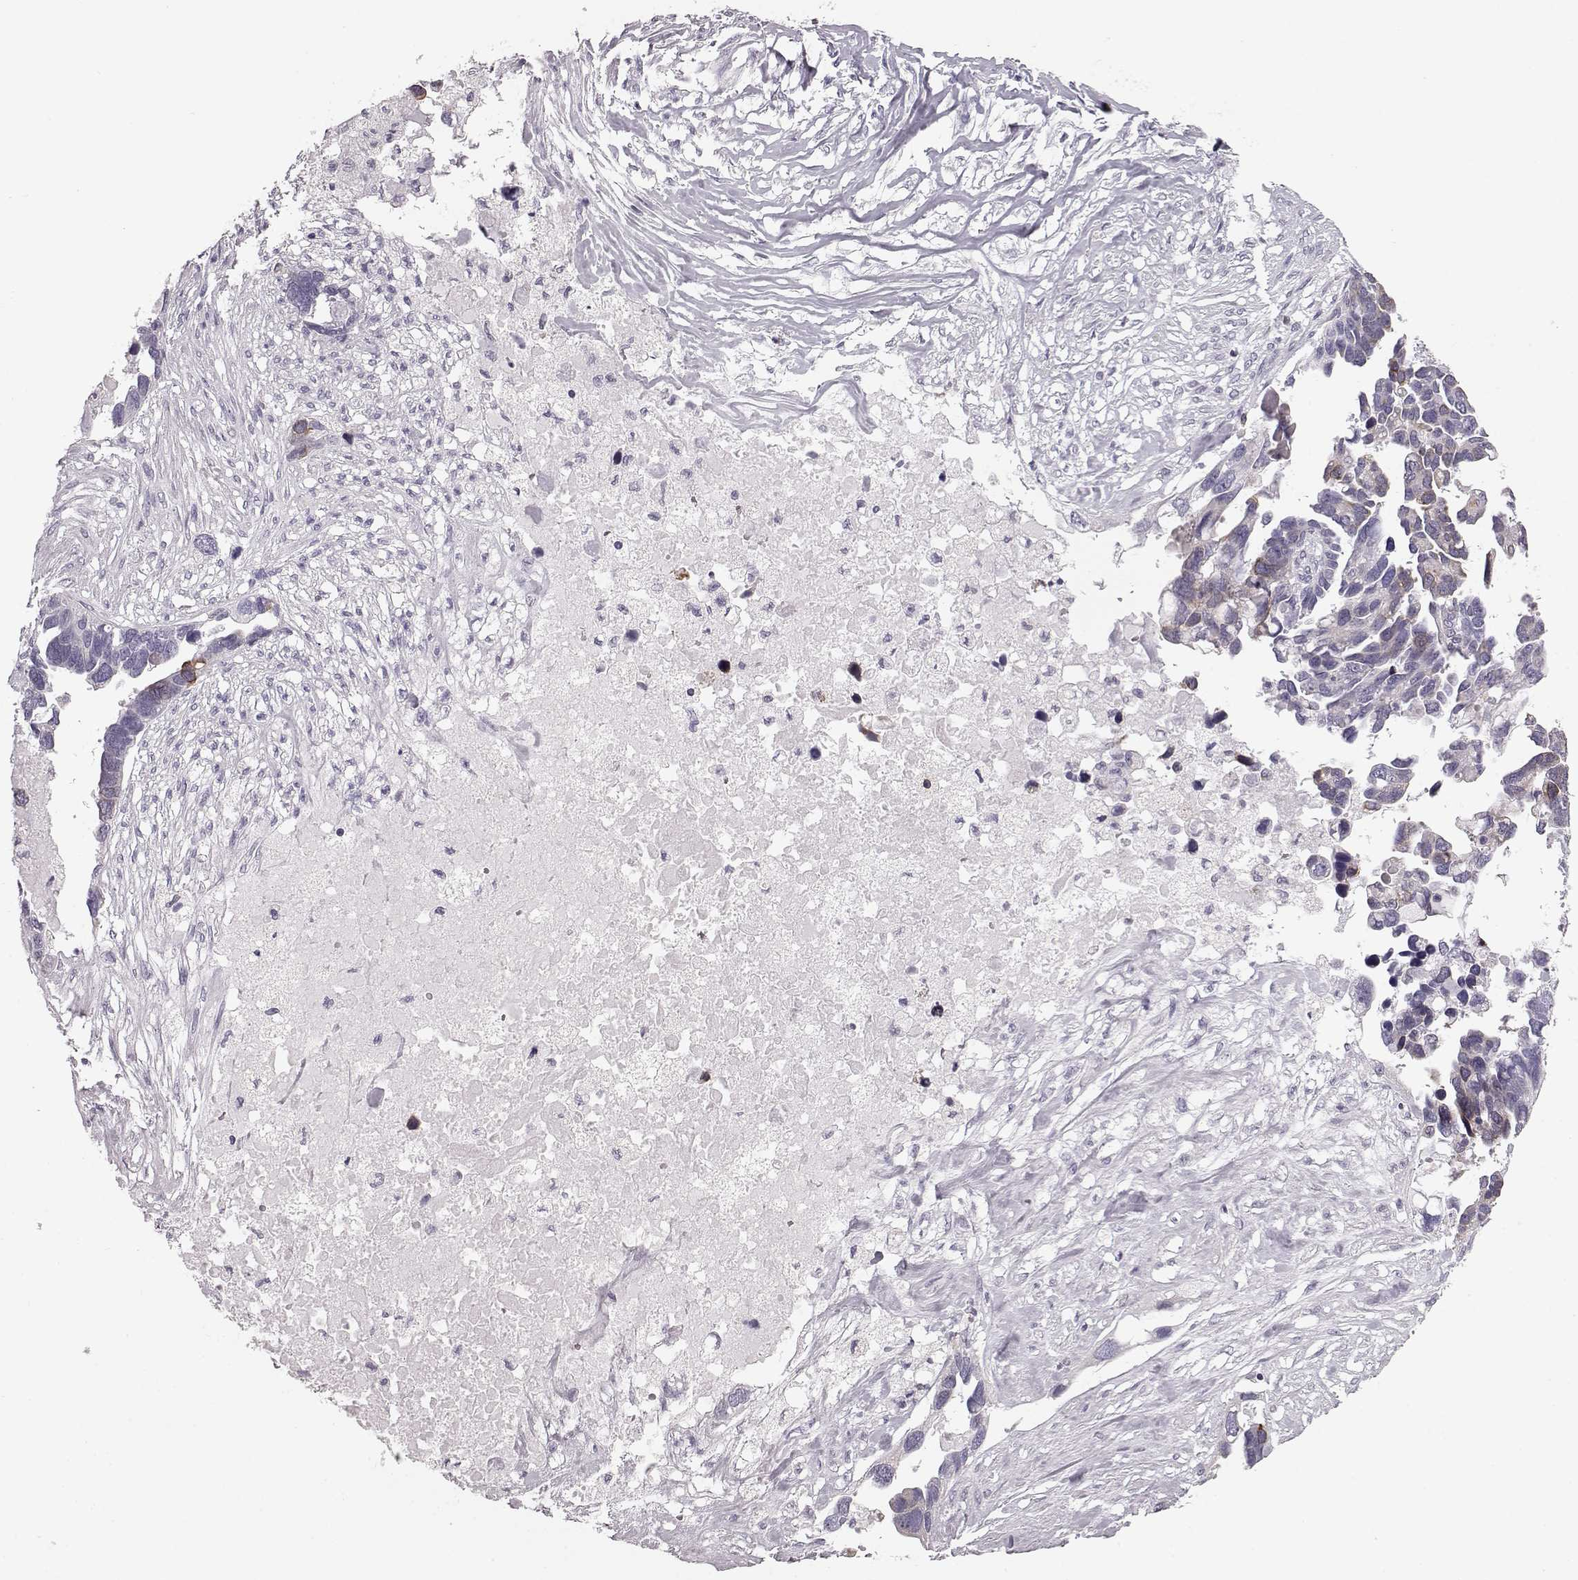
{"staining": {"intensity": "weak", "quantity": "<25%", "location": "cytoplasmic/membranous"}, "tissue": "ovarian cancer", "cell_type": "Tumor cells", "image_type": "cancer", "snomed": [{"axis": "morphology", "description": "Cystadenocarcinoma, serous, NOS"}, {"axis": "topography", "description": "Ovary"}], "caption": "IHC histopathology image of ovarian cancer (serous cystadenocarcinoma) stained for a protein (brown), which displays no staining in tumor cells.", "gene": "ELOVL5", "patient": {"sex": "female", "age": 54}}